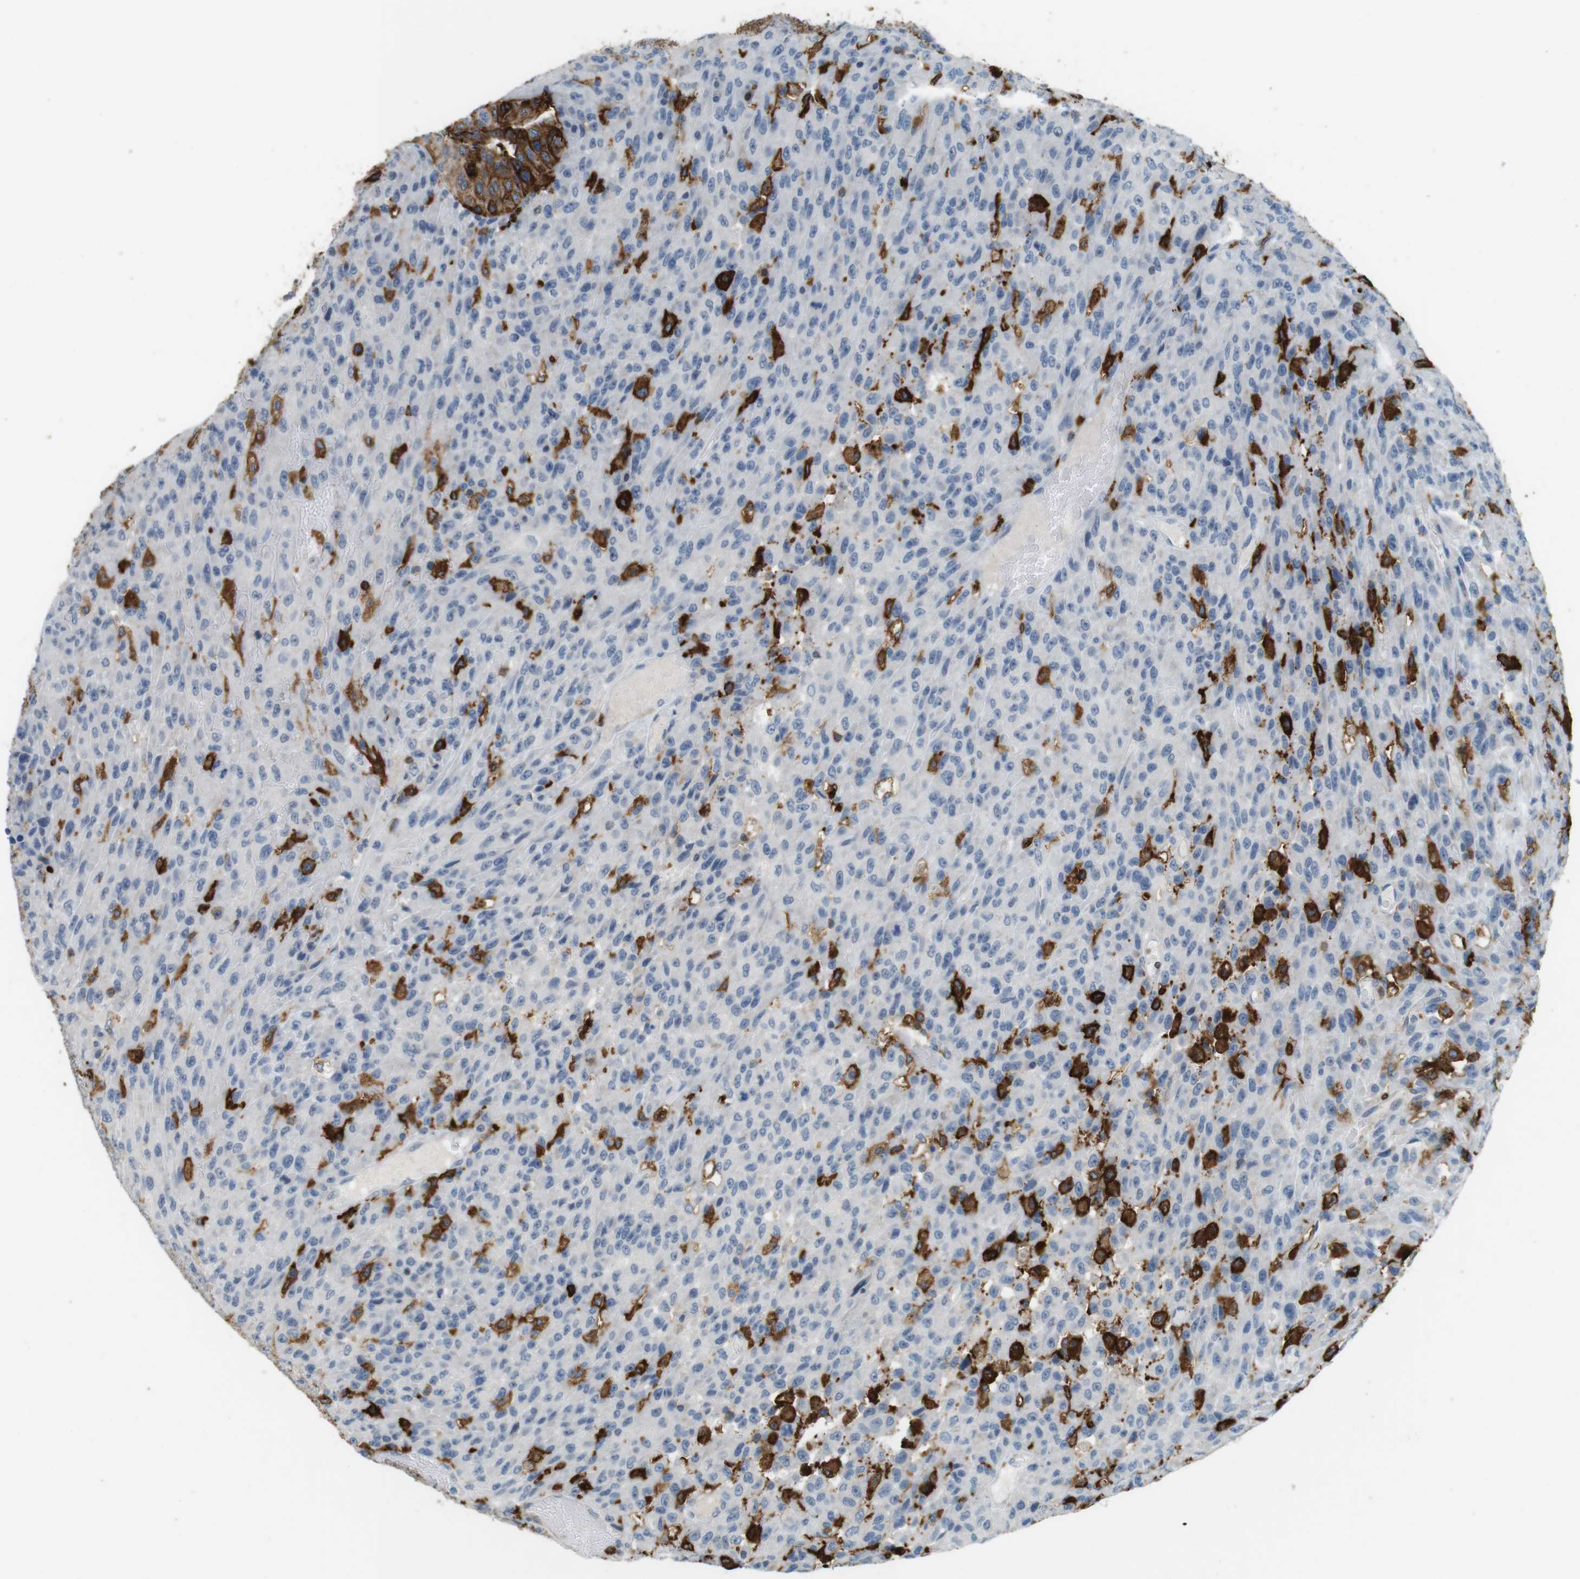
{"staining": {"intensity": "negative", "quantity": "none", "location": "none"}, "tissue": "urothelial cancer", "cell_type": "Tumor cells", "image_type": "cancer", "snomed": [{"axis": "morphology", "description": "Urothelial carcinoma, High grade"}, {"axis": "topography", "description": "Urinary bladder"}], "caption": "Urothelial cancer stained for a protein using immunohistochemistry exhibits no positivity tumor cells.", "gene": "HLA-DRA", "patient": {"sex": "male", "age": 66}}